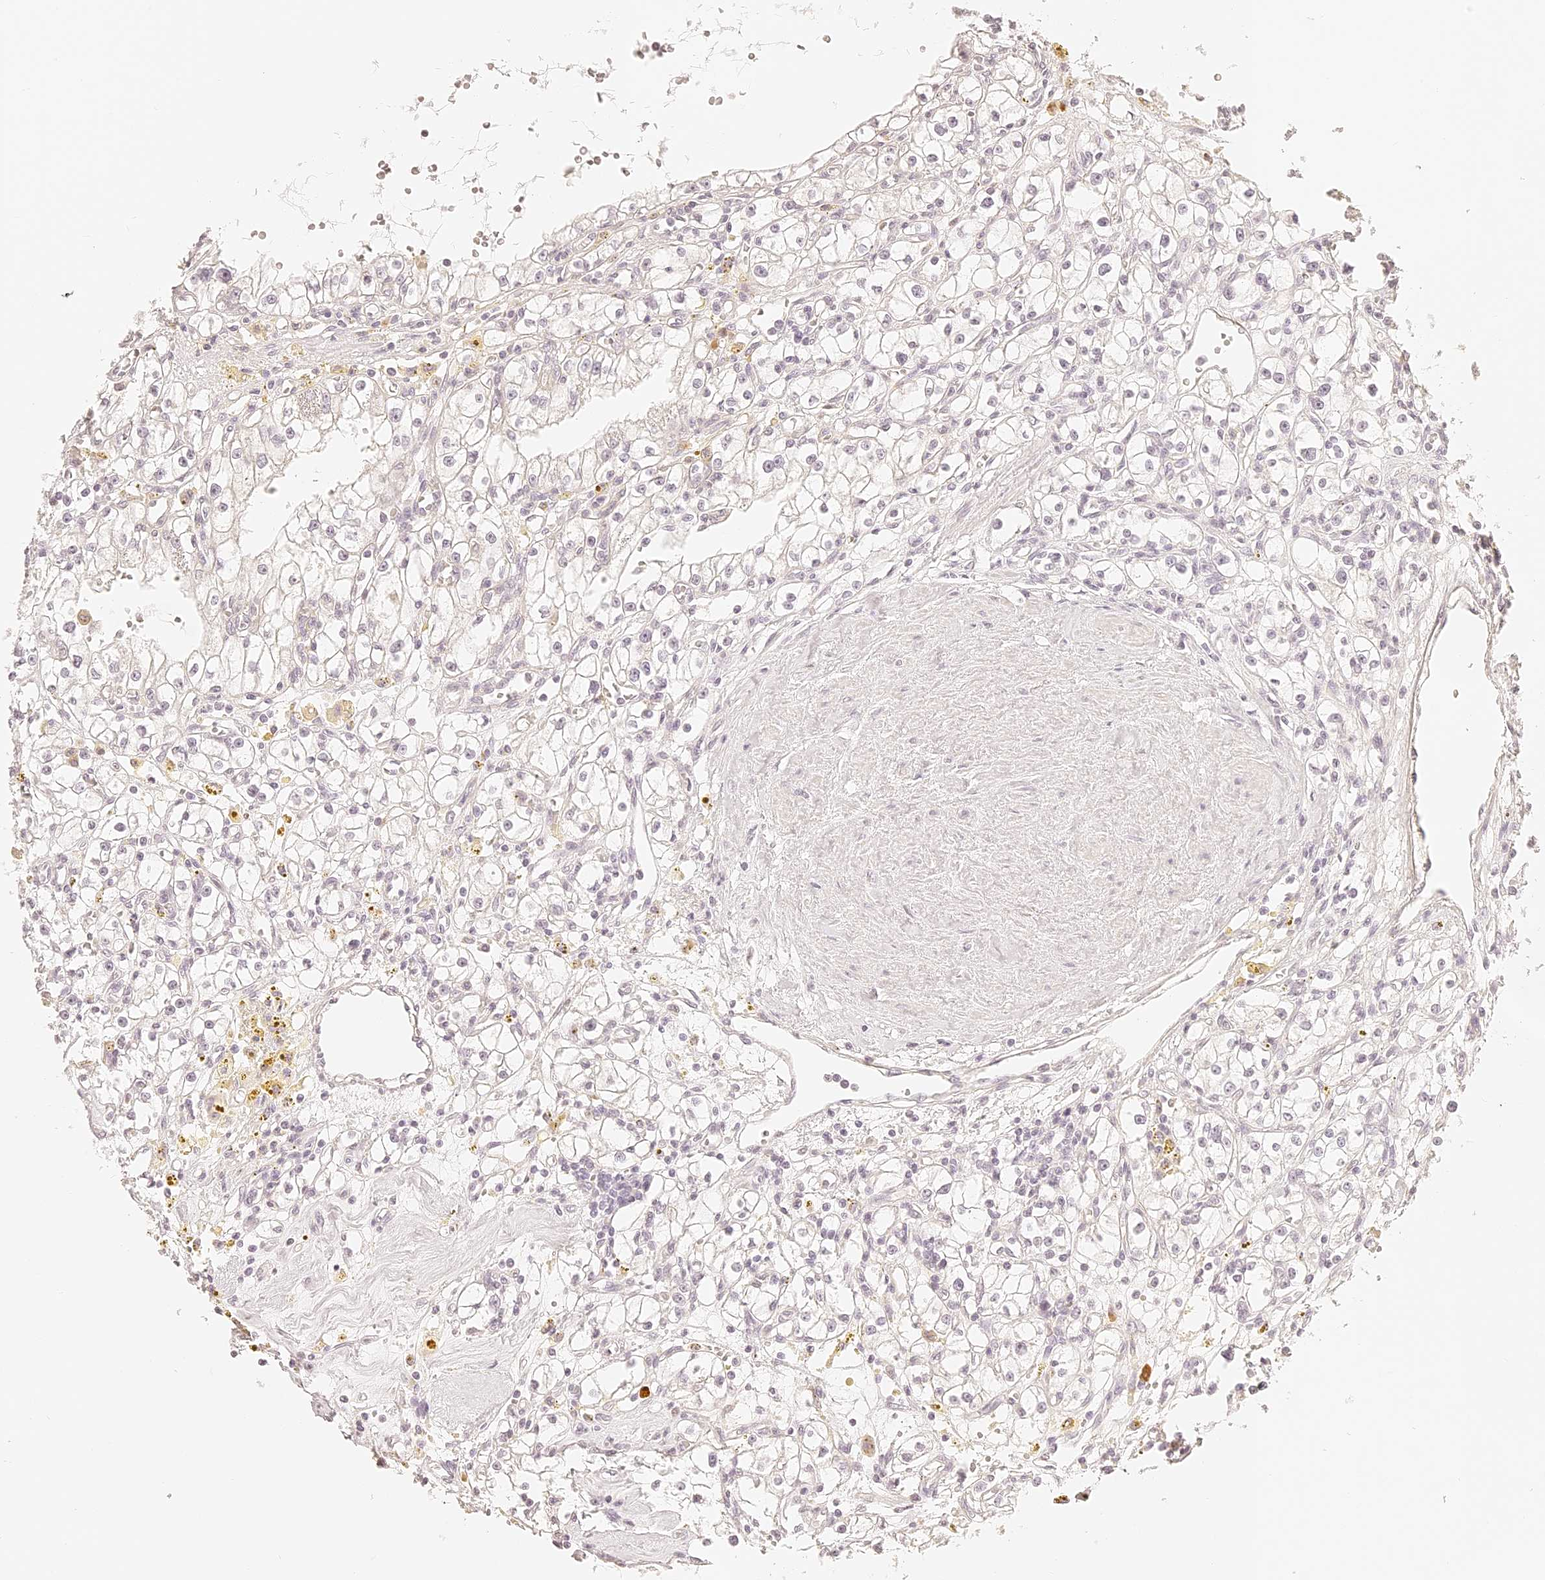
{"staining": {"intensity": "negative", "quantity": "none", "location": "none"}, "tissue": "renal cancer", "cell_type": "Tumor cells", "image_type": "cancer", "snomed": [{"axis": "morphology", "description": "Adenocarcinoma, NOS"}, {"axis": "topography", "description": "Kidney"}], "caption": "Immunohistochemistry (IHC) histopathology image of neoplastic tissue: renal cancer (adenocarcinoma) stained with DAB (3,3'-diaminobenzidine) demonstrates no significant protein positivity in tumor cells.", "gene": "TRIM45", "patient": {"sex": "male", "age": 56}}